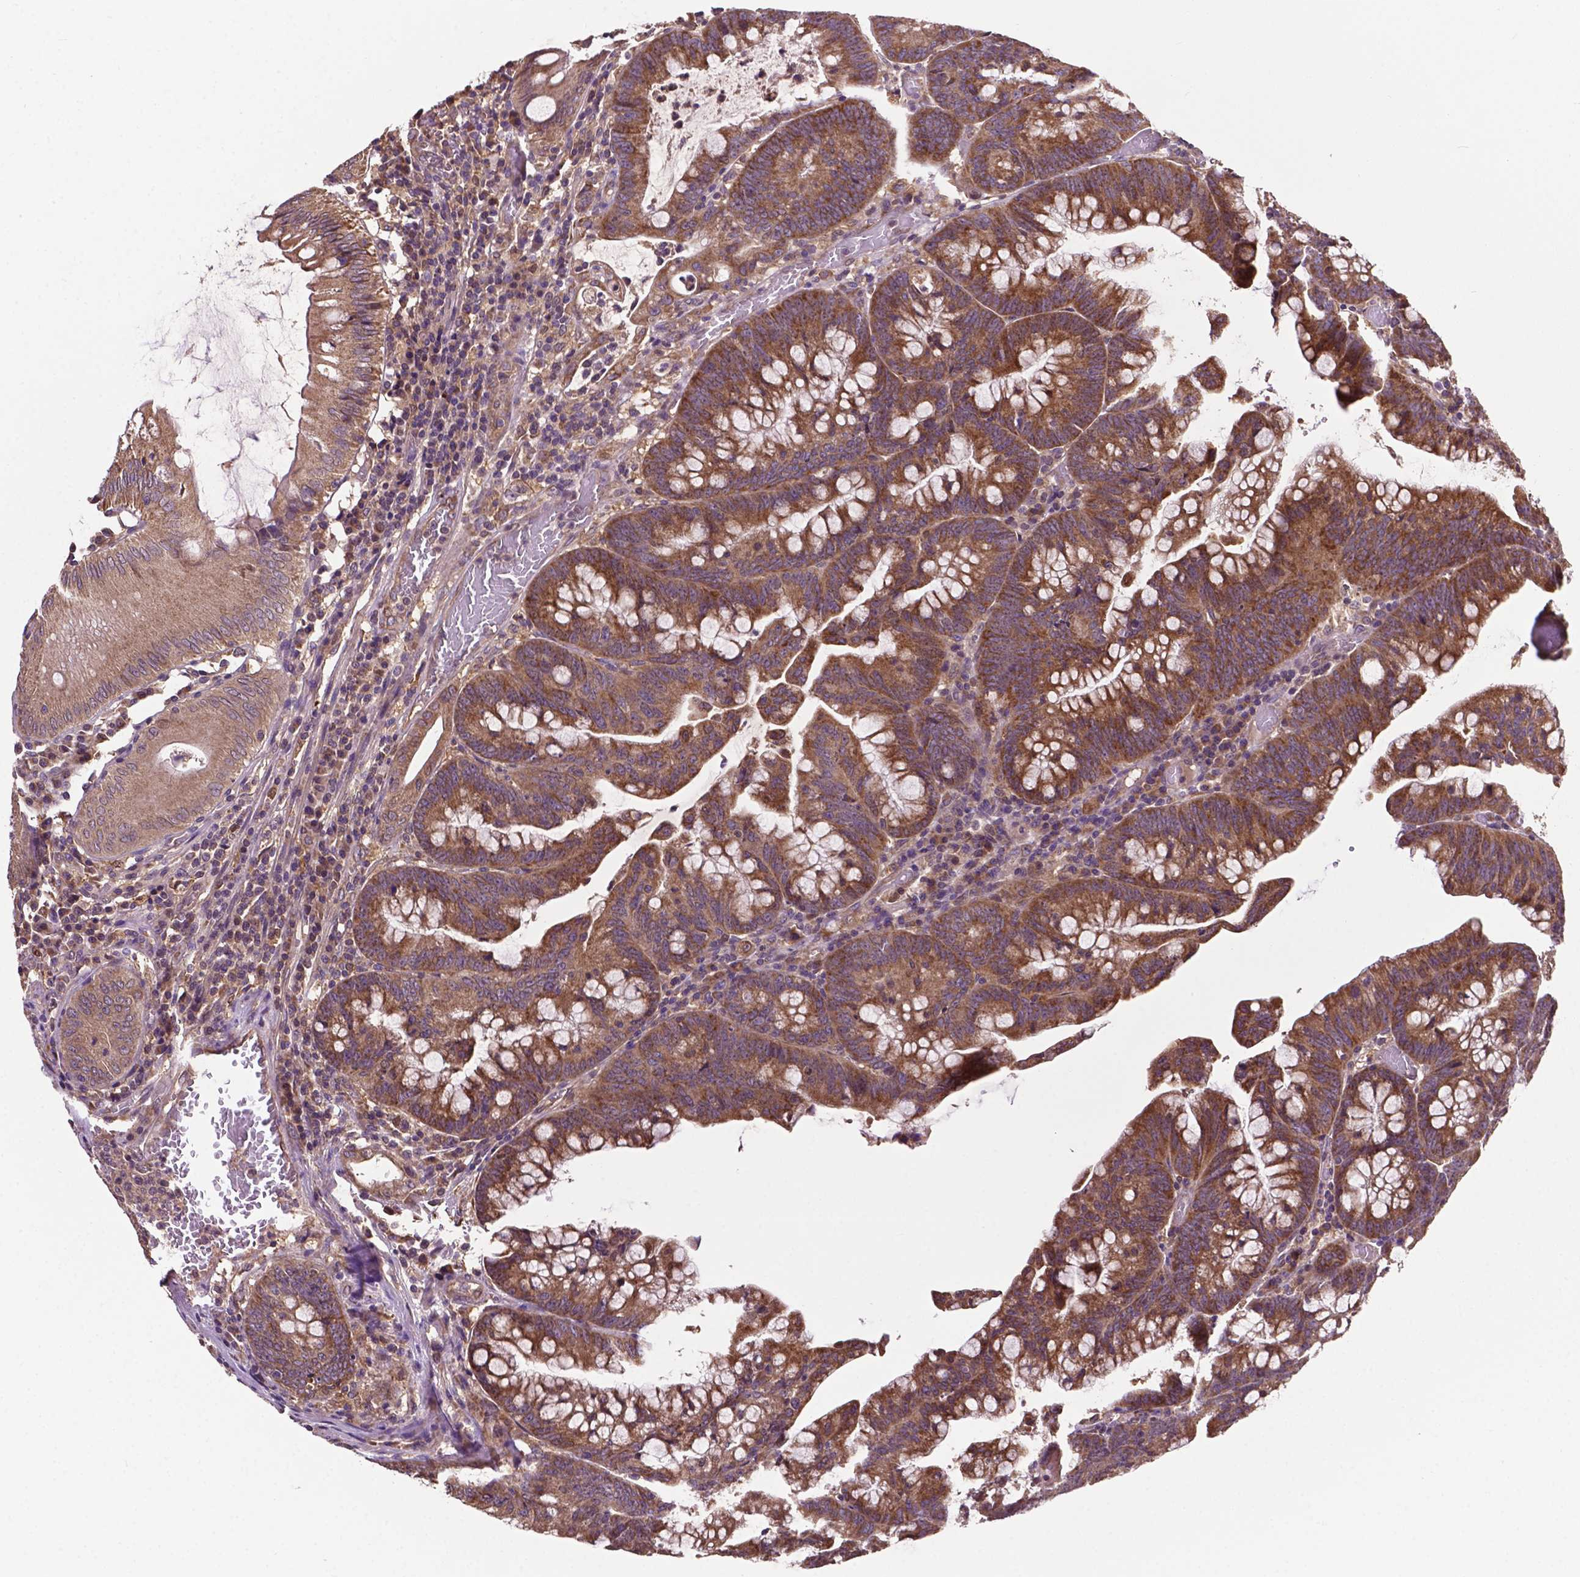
{"staining": {"intensity": "moderate", "quantity": ">75%", "location": "cytoplasmic/membranous"}, "tissue": "colorectal cancer", "cell_type": "Tumor cells", "image_type": "cancer", "snomed": [{"axis": "morphology", "description": "Adenocarcinoma, NOS"}, {"axis": "topography", "description": "Colon"}], "caption": "Protein expression analysis of colorectal cancer exhibits moderate cytoplasmic/membranous staining in approximately >75% of tumor cells.", "gene": "GJA9", "patient": {"sex": "male", "age": 62}}